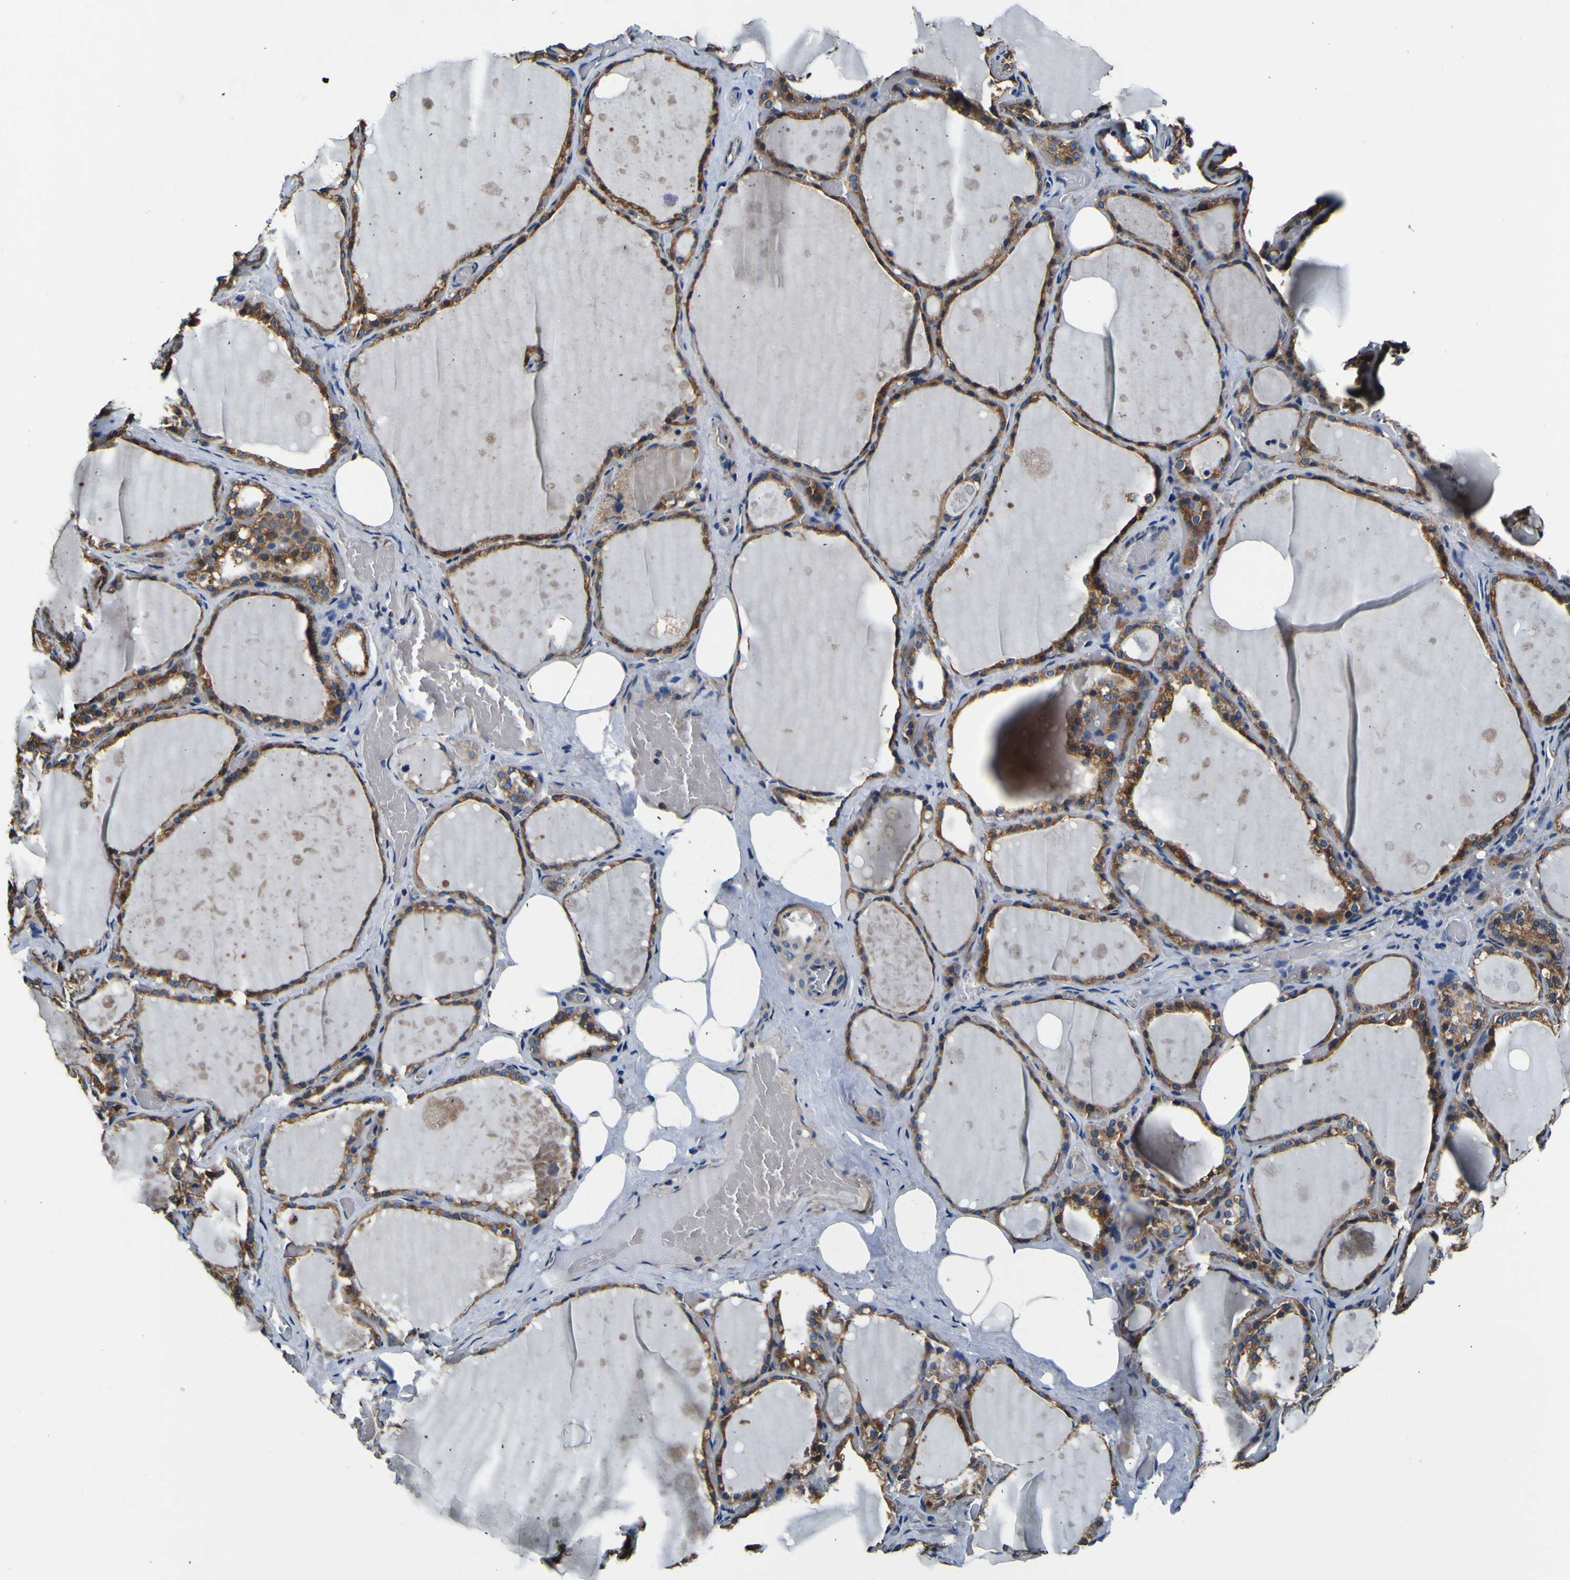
{"staining": {"intensity": "moderate", "quantity": ">75%", "location": "cytoplasmic/membranous"}, "tissue": "thyroid gland", "cell_type": "Glandular cells", "image_type": "normal", "snomed": [{"axis": "morphology", "description": "Normal tissue, NOS"}, {"axis": "topography", "description": "Thyroid gland"}], "caption": "A high-resolution micrograph shows IHC staining of benign thyroid gland, which shows moderate cytoplasmic/membranous staining in approximately >75% of glandular cells. The protein of interest is stained brown, and the nuclei are stained in blue (DAB IHC with brightfield microscopy, high magnification).", "gene": "INPP5A", "patient": {"sex": "male", "age": 61}}